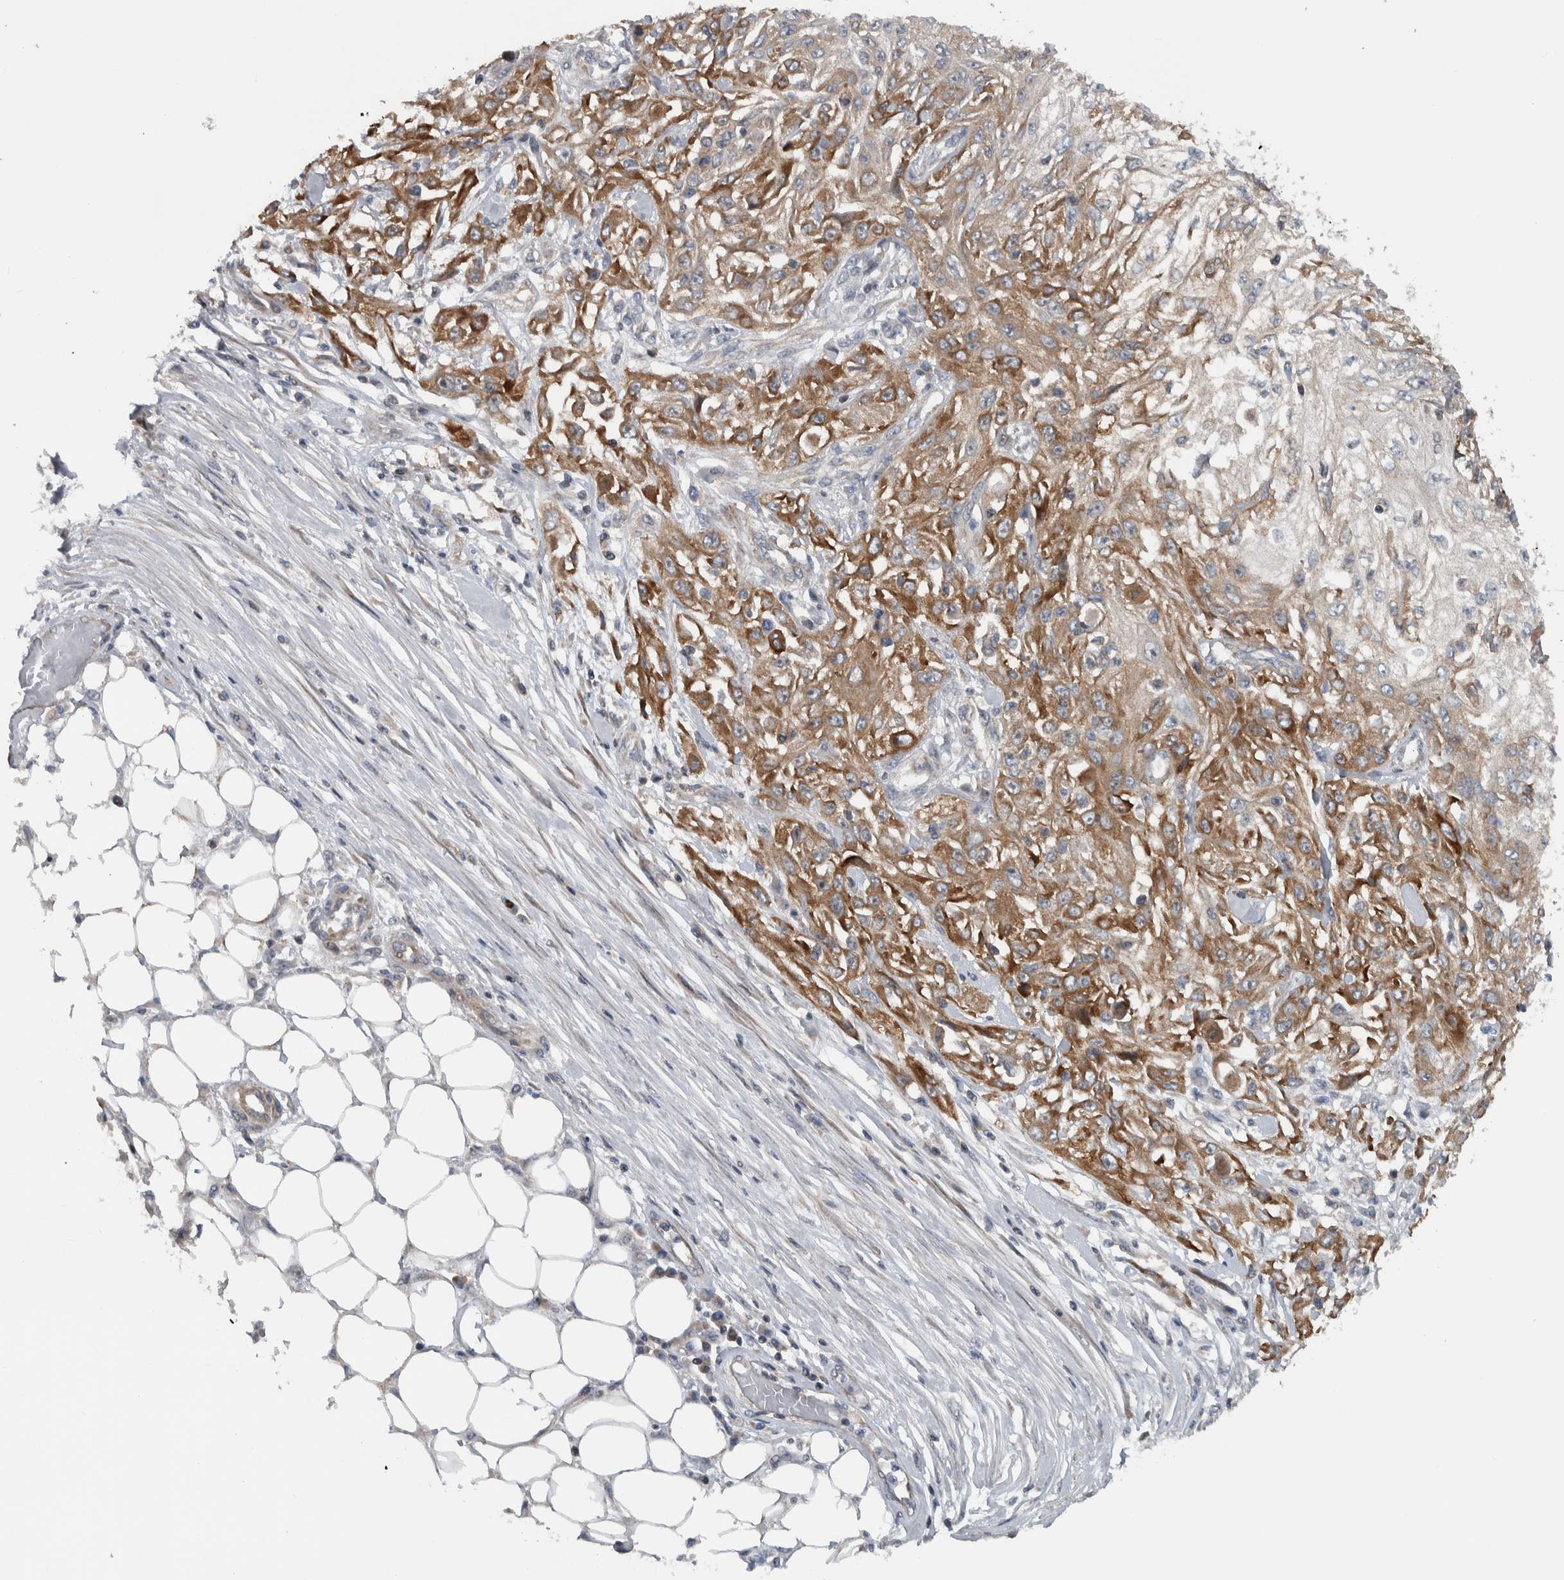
{"staining": {"intensity": "moderate", "quantity": "25%-75%", "location": "cytoplasmic/membranous"}, "tissue": "skin cancer", "cell_type": "Tumor cells", "image_type": "cancer", "snomed": [{"axis": "morphology", "description": "Squamous cell carcinoma, NOS"}, {"axis": "morphology", "description": "Squamous cell carcinoma, metastatic, NOS"}, {"axis": "topography", "description": "Skin"}, {"axis": "topography", "description": "Lymph node"}], "caption": "Brown immunohistochemical staining in squamous cell carcinoma (skin) shows moderate cytoplasmic/membranous positivity in approximately 25%-75% of tumor cells. (DAB IHC with brightfield microscopy, high magnification).", "gene": "BAIAP2L1", "patient": {"sex": "male", "age": 75}}